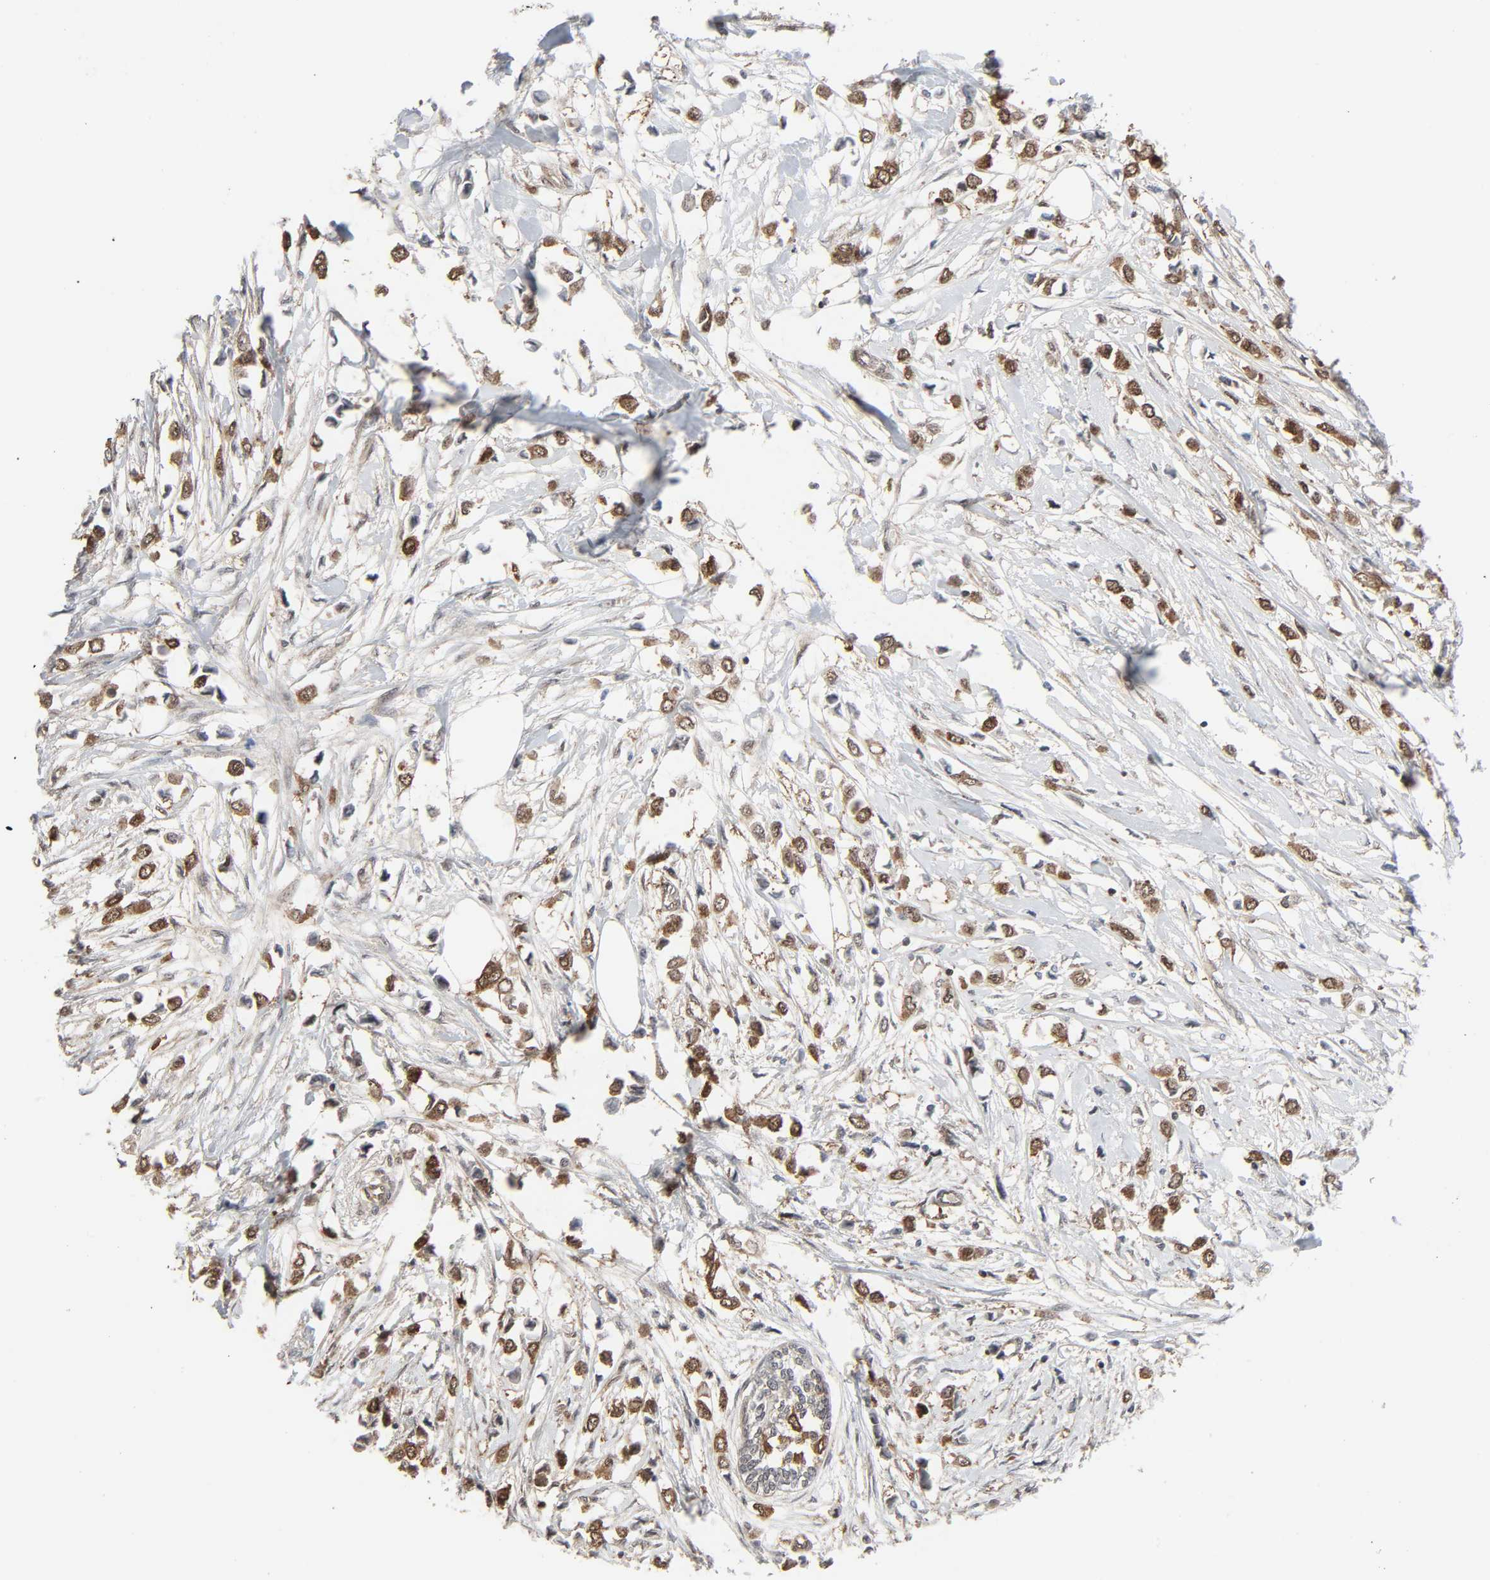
{"staining": {"intensity": "strong", "quantity": ">75%", "location": "nuclear"}, "tissue": "breast cancer", "cell_type": "Tumor cells", "image_type": "cancer", "snomed": [{"axis": "morphology", "description": "Lobular carcinoma"}, {"axis": "topography", "description": "Breast"}], "caption": "This photomicrograph exhibits breast cancer stained with immunohistochemistry to label a protein in brown. The nuclear of tumor cells show strong positivity for the protein. Nuclei are counter-stained blue.", "gene": "GSK3A", "patient": {"sex": "female", "age": 51}}